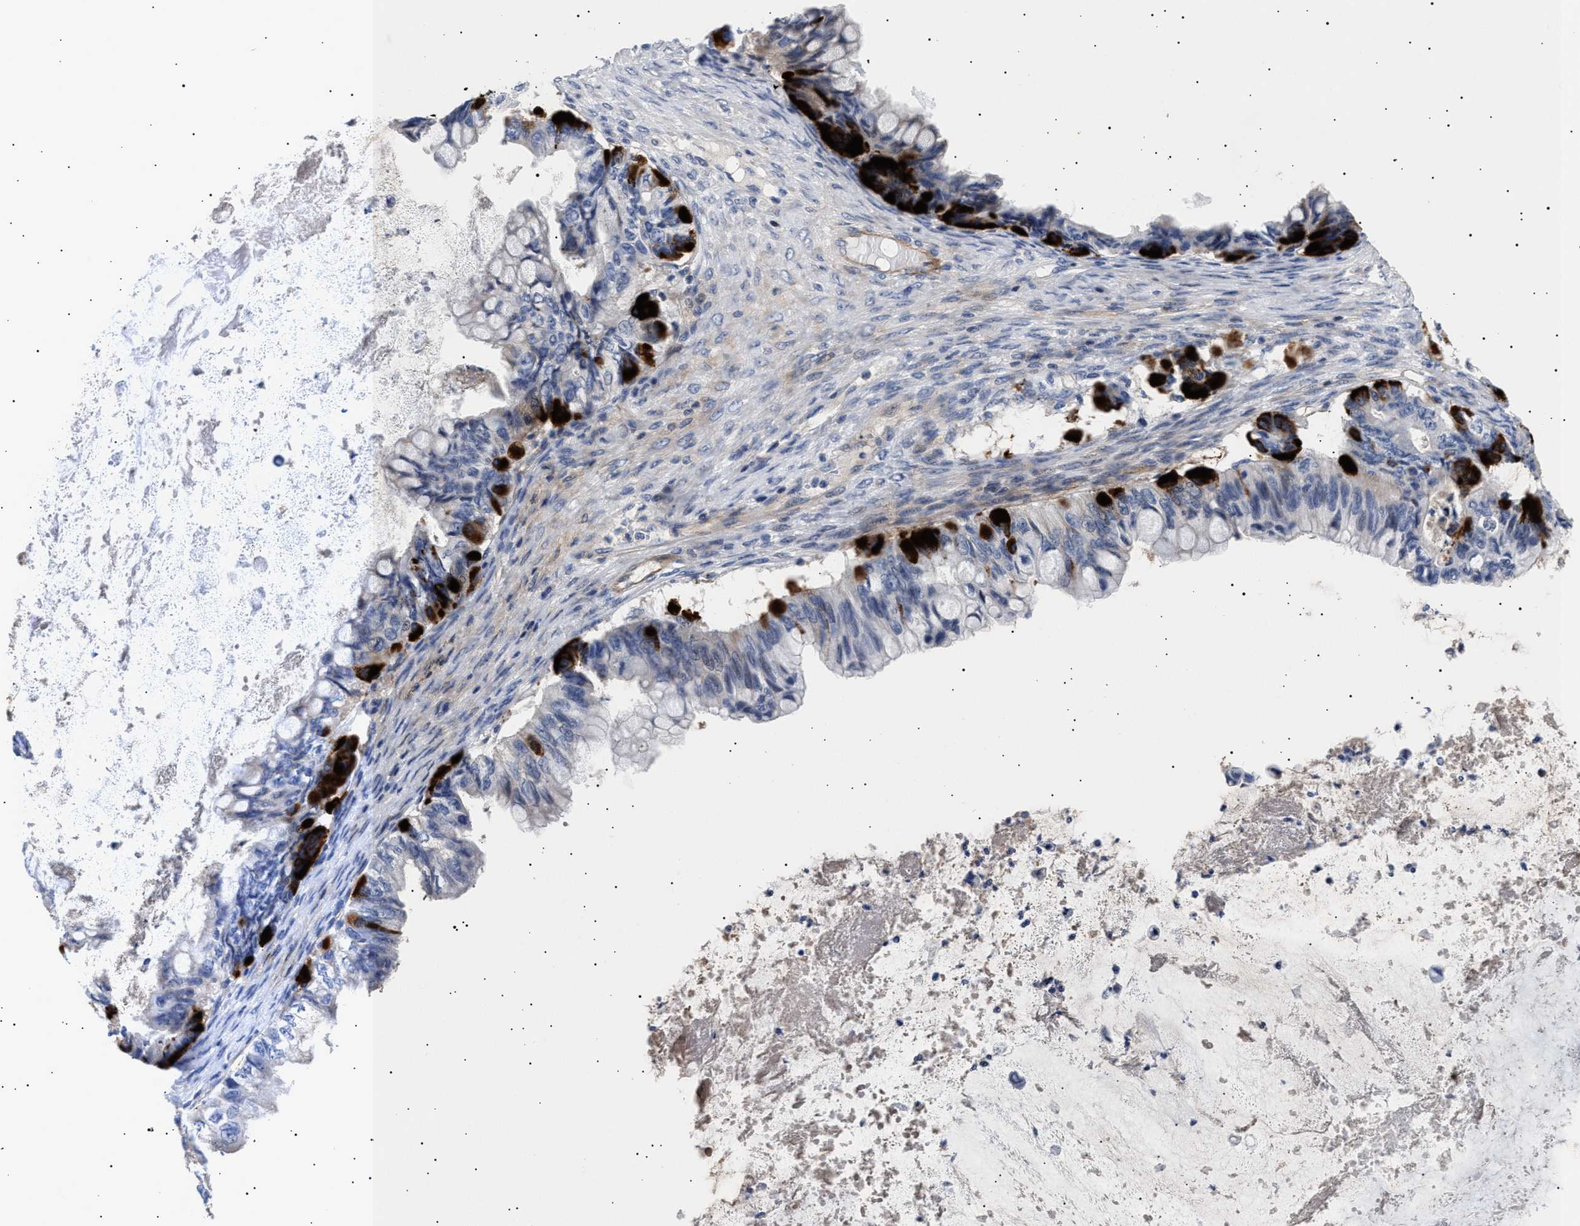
{"staining": {"intensity": "strong", "quantity": "<25%", "location": "cytoplasmic/membranous"}, "tissue": "ovarian cancer", "cell_type": "Tumor cells", "image_type": "cancer", "snomed": [{"axis": "morphology", "description": "Cystadenocarcinoma, mucinous, NOS"}, {"axis": "topography", "description": "Ovary"}], "caption": "Immunohistochemical staining of human ovarian cancer reveals medium levels of strong cytoplasmic/membranous protein positivity in approximately <25% of tumor cells.", "gene": "HEMGN", "patient": {"sex": "female", "age": 80}}